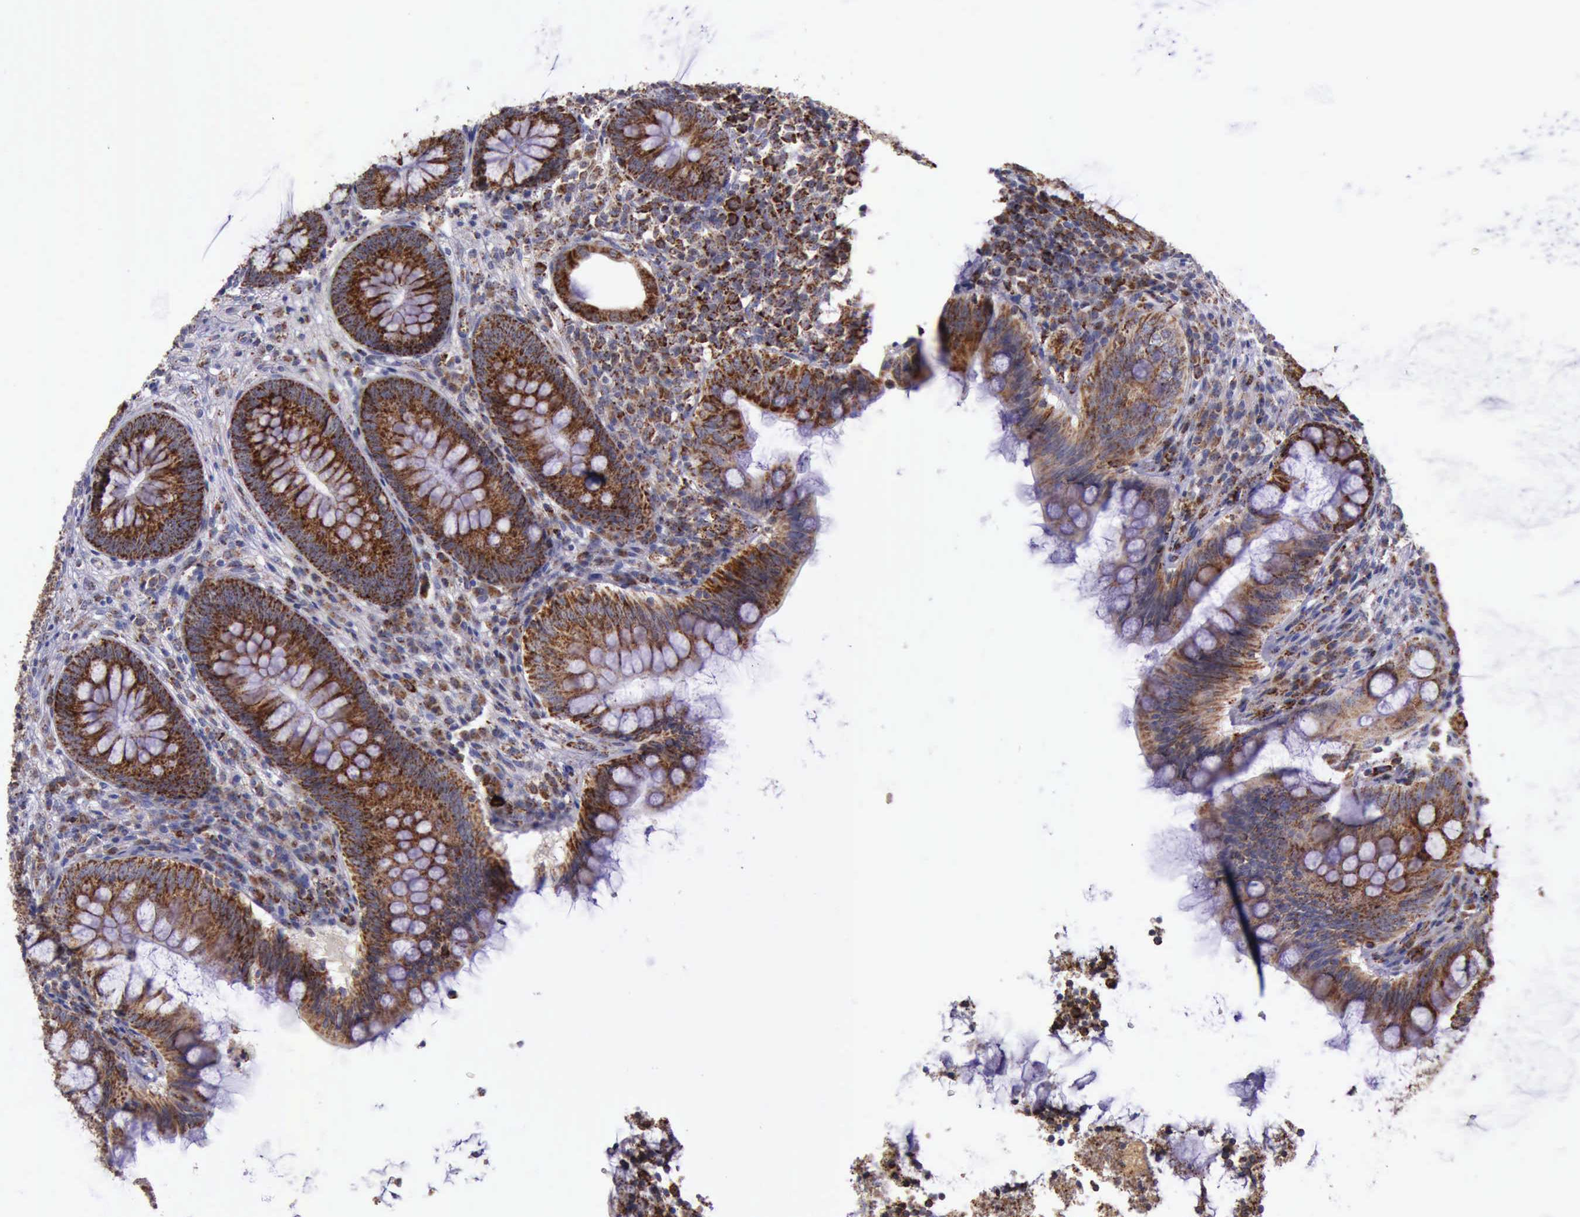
{"staining": {"intensity": "moderate", "quantity": ">75%", "location": "cytoplasmic/membranous"}, "tissue": "appendix", "cell_type": "Glandular cells", "image_type": "normal", "snomed": [{"axis": "morphology", "description": "Normal tissue, NOS"}, {"axis": "topography", "description": "Appendix"}], "caption": "Immunohistochemistry (DAB) staining of unremarkable human appendix shows moderate cytoplasmic/membranous protein positivity in about >75% of glandular cells.", "gene": "TXN2", "patient": {"sex": "female", "age": 66}}